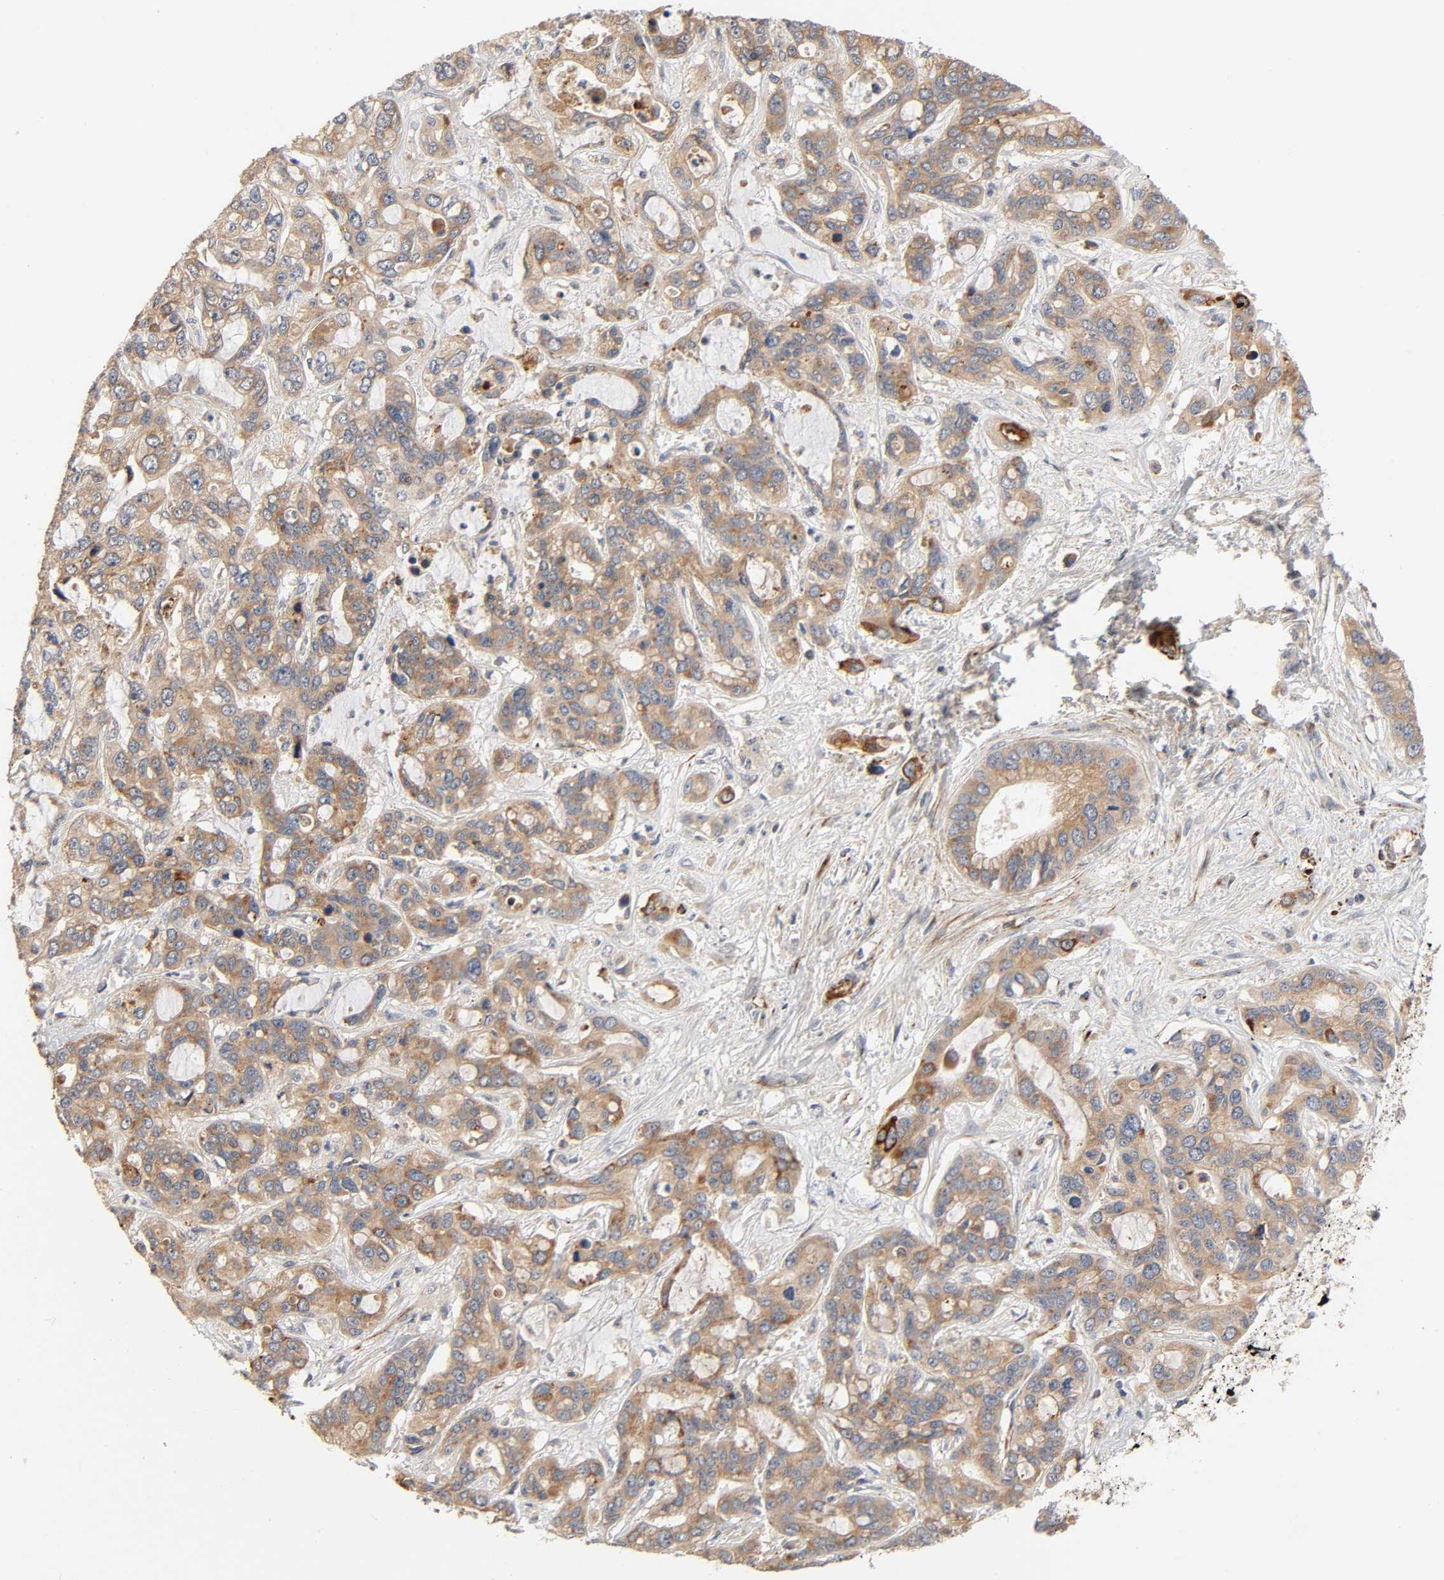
{"staining": {"intensity": "moderate", "quantity": ">75%", "location": "cytoplasmic/membranous"}, "tissue": "liver cancer", "cell_type": "Tumor cells", "image_type": "cancer", "snomed": [{"axis": "morphology", "description": "Cholangiocarcinoma"}, {"axis": "topography", "description": "Liver"}], "caption": "Immunohistochemical staining of liver cancer (cholangiocarcinoma) reveals medium levels of moderate cytoplasmic/membranous protein positivity in about >75% of tumor cells.", "gene": "REEP6", "patient": {"sex": "female", "age": 65}}